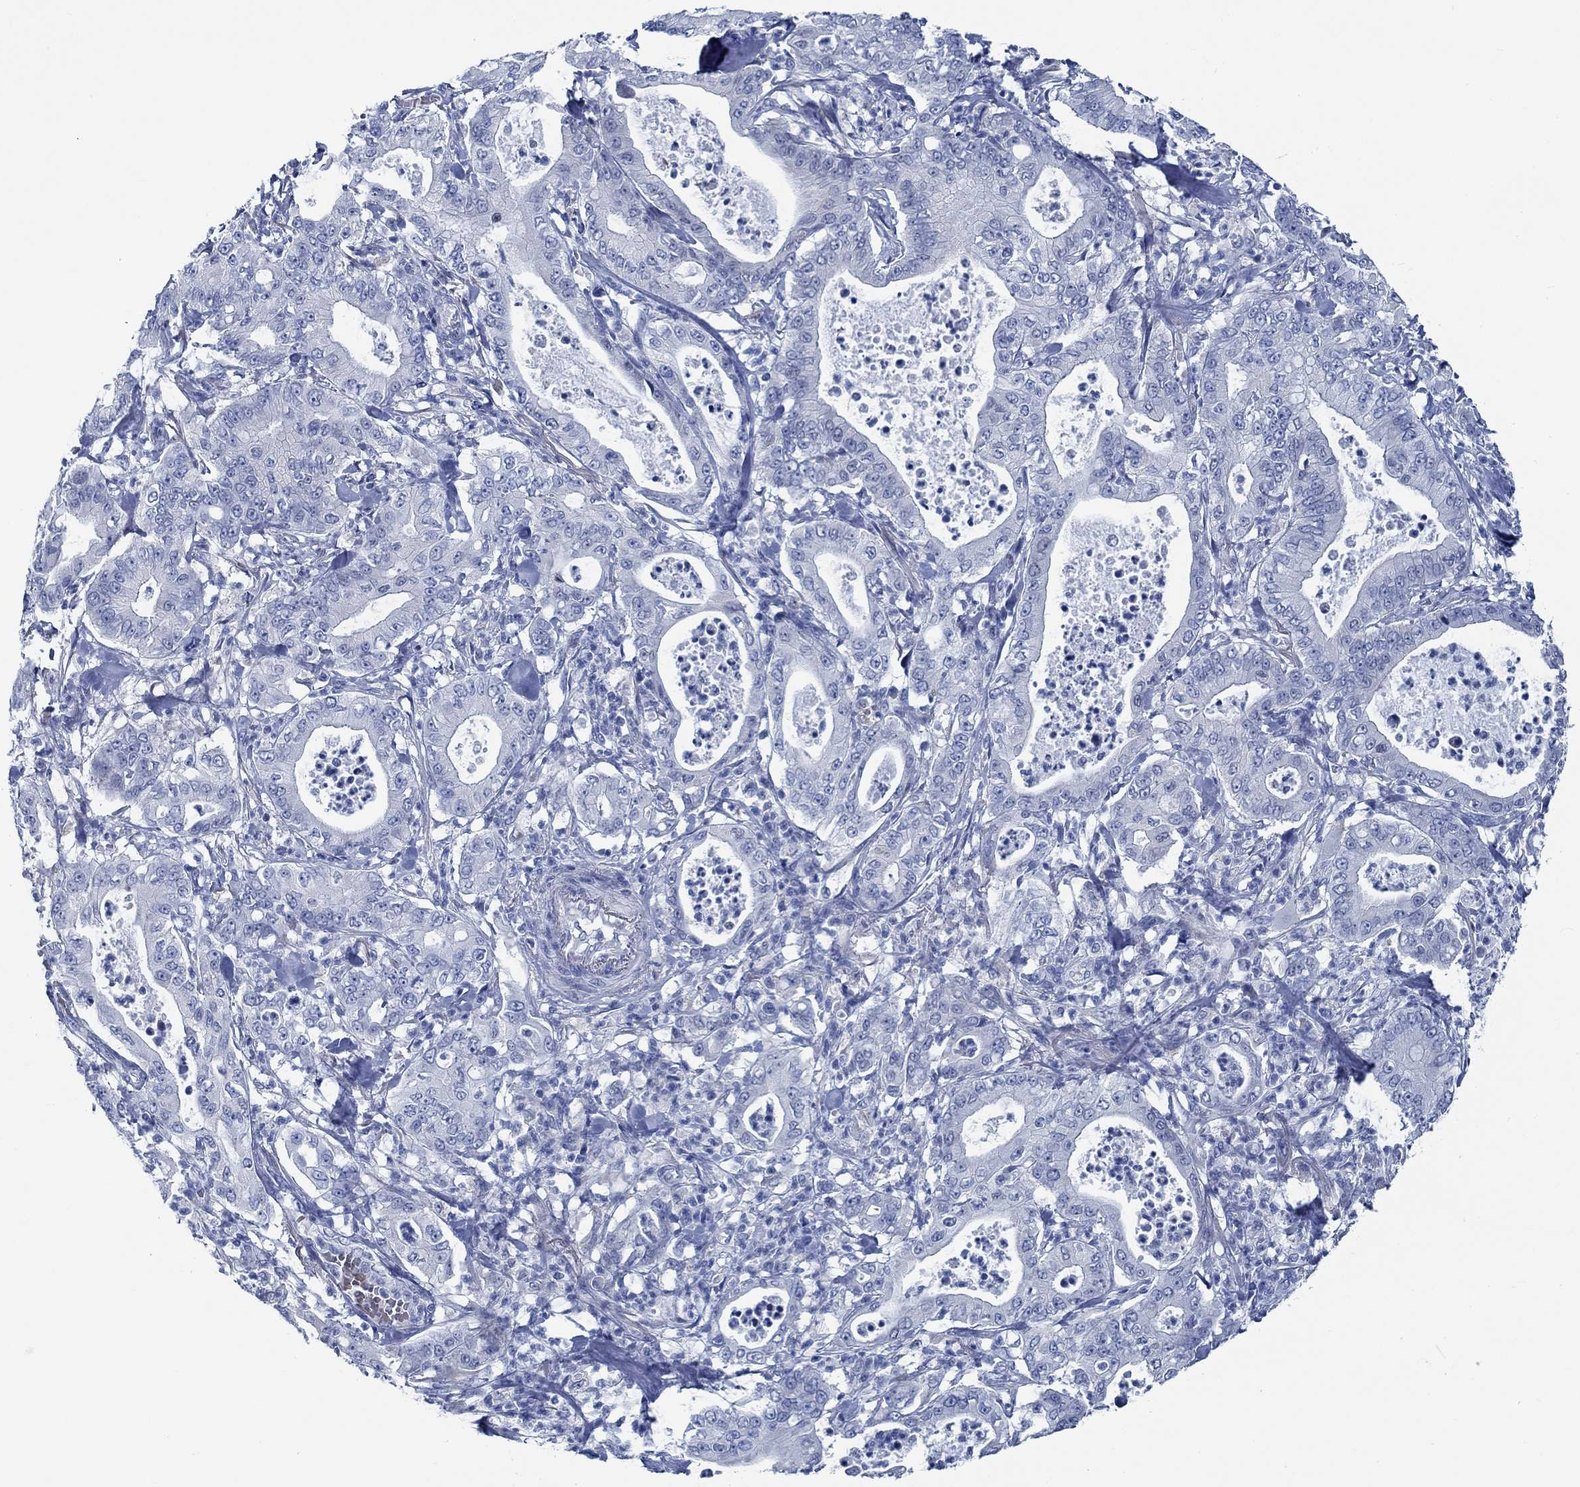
{"staining": {"intensity": "negative", "quantity": "none", "location": "none"}, "tissue": "pancreatic cancer", "cell_type": "Tumor cells", "image_type": "cancer", "snomed": [{"axis": "morphology", "description": "Adenocarcinoma, NOS"}, {"axis": "topography", "description": "Pancreas"}], "caption": "A high-resolution photomicrograph shows immunohistochemistry (IHC) staining of adenocarcinoma (pancreatic), which demonstrates no significant positivity in tumor cells.", "gene": "SVEP1", "patient": {"sex": "male", "age": 71}}